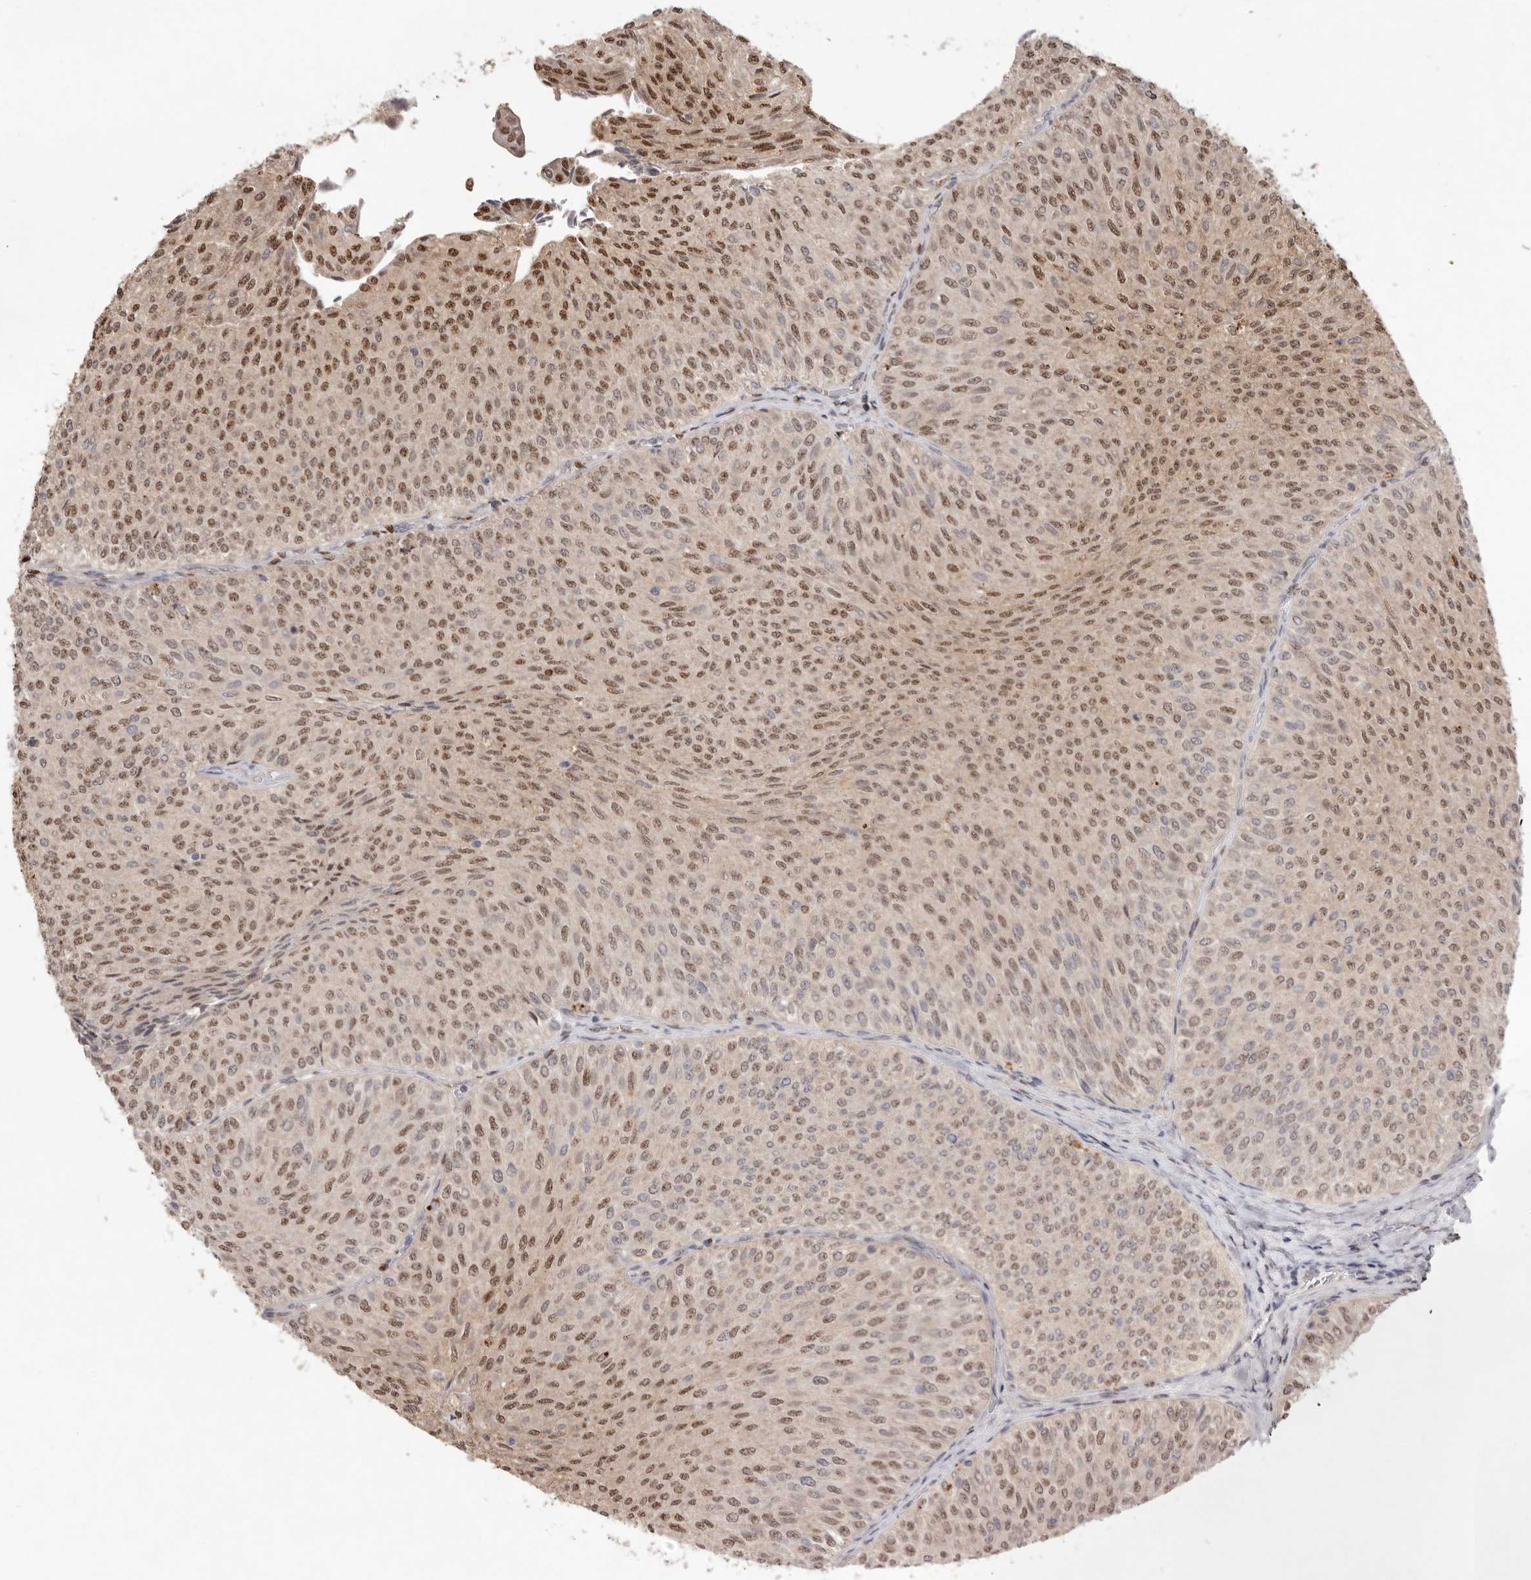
{"staining": {"intensity": "moderate", "quantity": ">75%", "location": "cytoplasmic/membranous,nuclear"}, "tissue": "urothelial cancer", "cell_type": "Tumor cells", "image_type": "cancer", "snomed": [{"axis": "morphology", "description": "Urothelial carcinoma, Low grade"}, {"axis": "topography", "description": "Urinary bladder"}], "caption": "DAB immunohistochemical staining of human urothelial cancer demonstrates moderate cytoplasmic/membranous and nuclear protein positivity in approximately >75% of tumor cells.", "gene": "TADA1", "patient": {"sex": "male", "age": 78}}